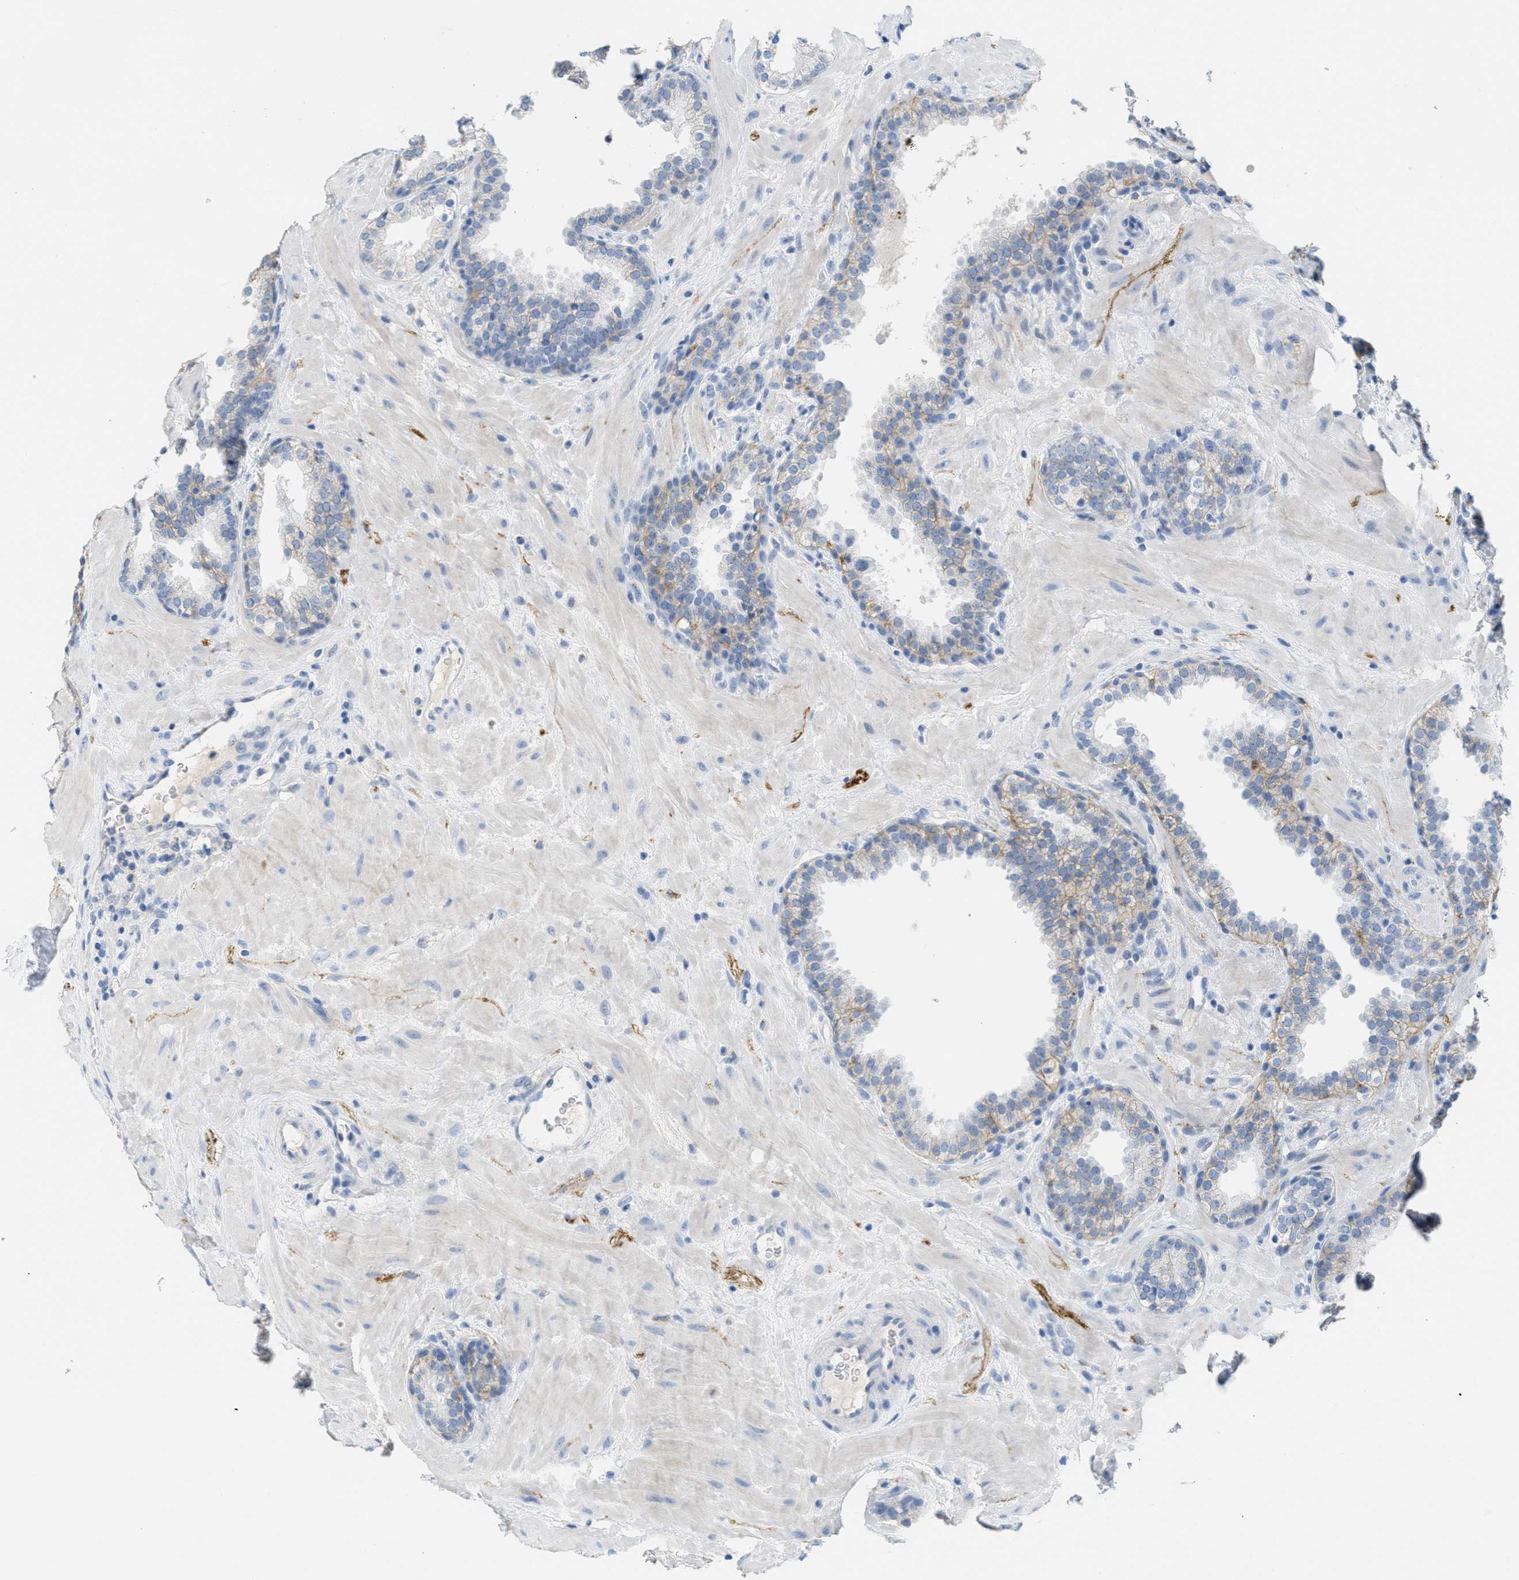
{"staining": {"intensity": "moderate", "quantity": "25%-75%", "location": "cytoplasmic/membranous"}, "tissue": "prostate", "cell_type": "Glandular cells", "image_type": "normal", "snomed": [{"axis": "morphology", "description": "Normal tissue, NOS"}, {"axis": "topography", "description": "Prostate"}], "caption": "Protein expression analysis of unremarkable prostate reveals moderate cytoplasmic/membranous expression in about 25%-75% of glandular cells.", "gene": "CNNM4", "patient": {"sex": "male", "age": 51}}